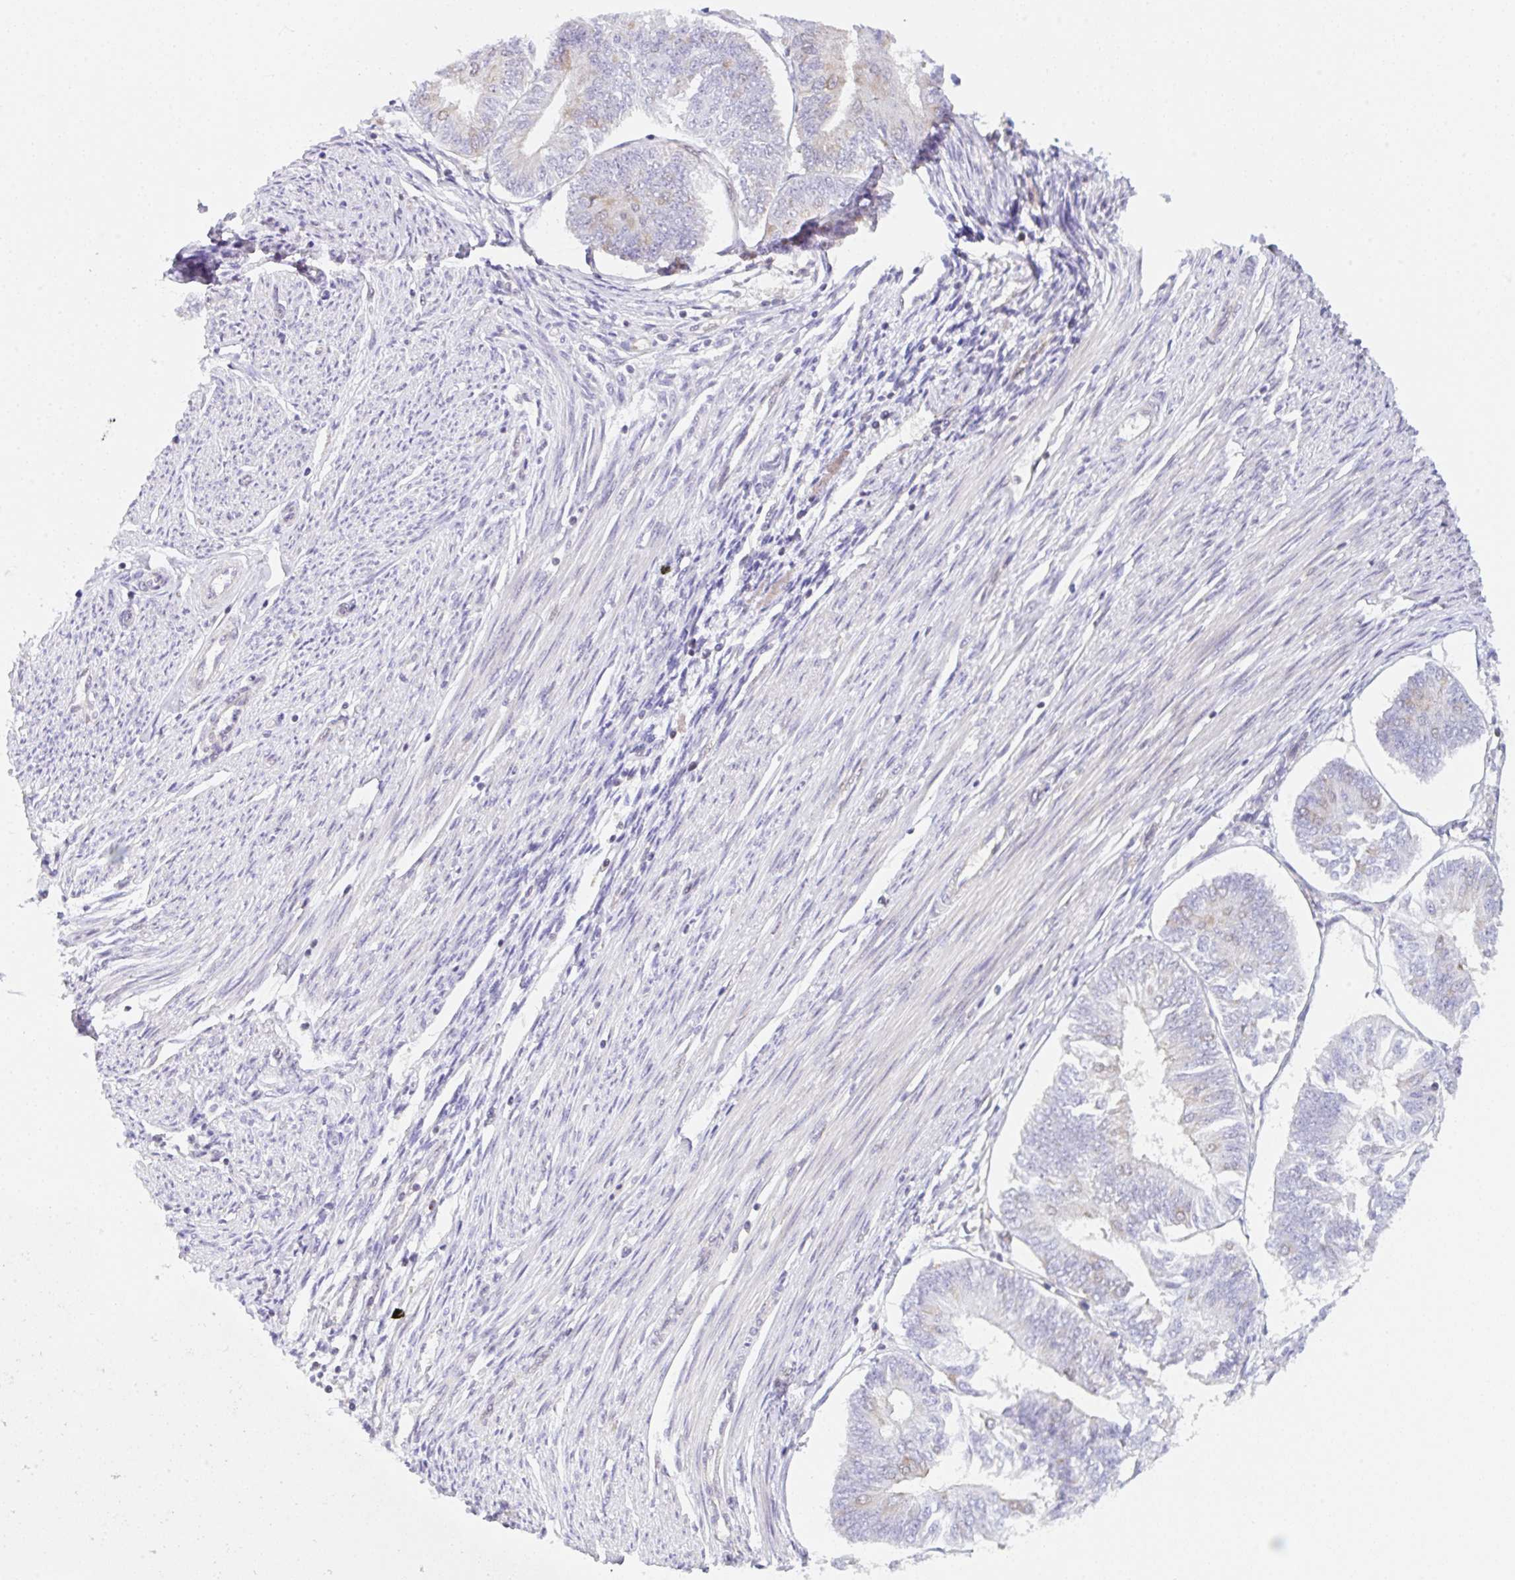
{"staining": {"intensity": "negative", "quantity": "none", "location": "none"}, "tissue": "endometrial cancer", "cell_type": "Tumor cells", "image_type": "cancer", "snomed": [{"axis": "morphology", "description": "Adenocarcinoma, NOS"}, {"axis": "topography", "description": "Endometrium"}], "caption": "Human adenocarcinoma (endometrial) stained for a protein using immunohistochemistry displays no expression in tumor cells.", "gene": "TBPL2", "patient": {"sex": "female", "age": 58}}